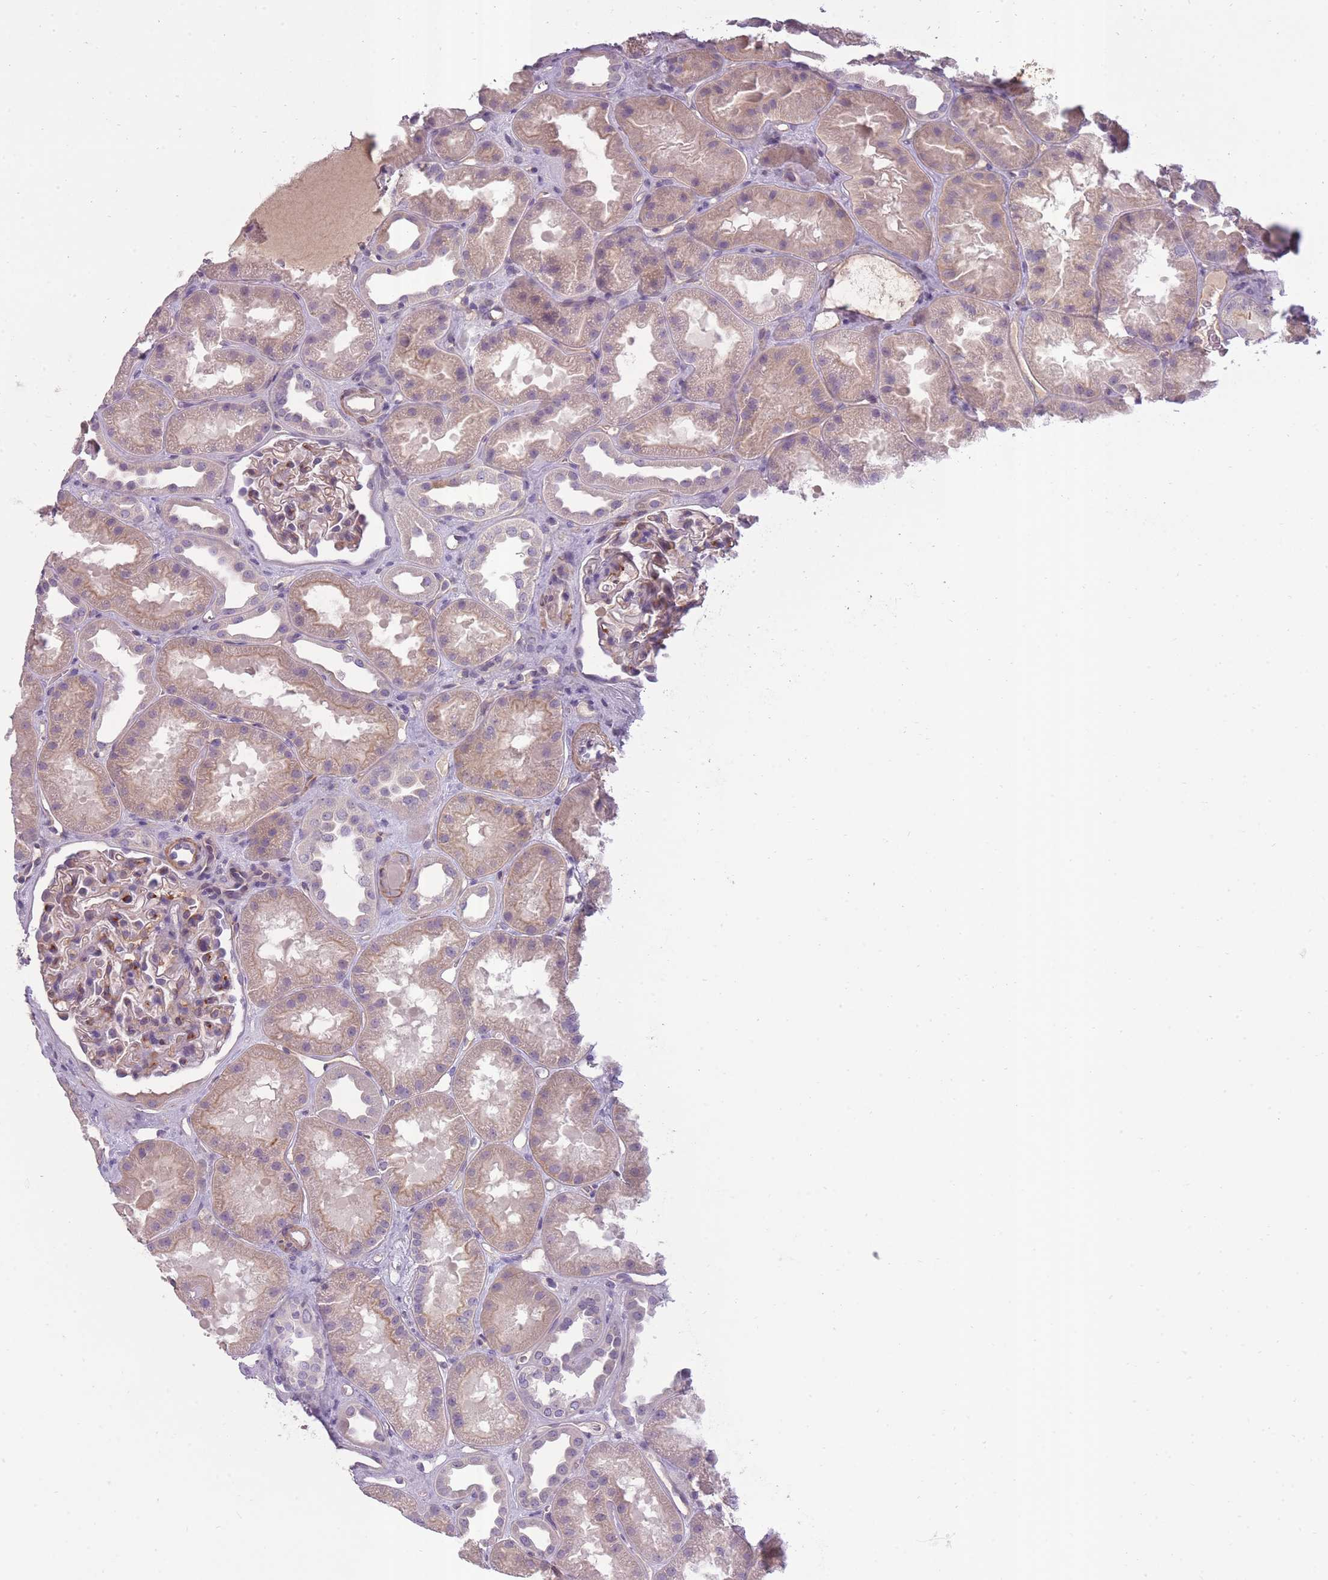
{"staining": {"intensity": "moderate", "quantity": "<25%", "location": "cytoplasmic/membranous"}, "tissue": "kidney", "cell_type": "Cells in glomeruli", "image_type": "normal", "snomed": [{"axis": "morphology", "description": "Normal tissue, NOS"}, {"axis": "topography", "description": "Kidney"}], "caption": "IHC image of unremarkable human kidney stained for a protein (brown), which reveals low levels of moderate cytoplasmic/membranous expression in approximately <25% of cells in glomeruli.", "gene": "SLC8A2", "patient": {"sex": "male", "age": 61}}